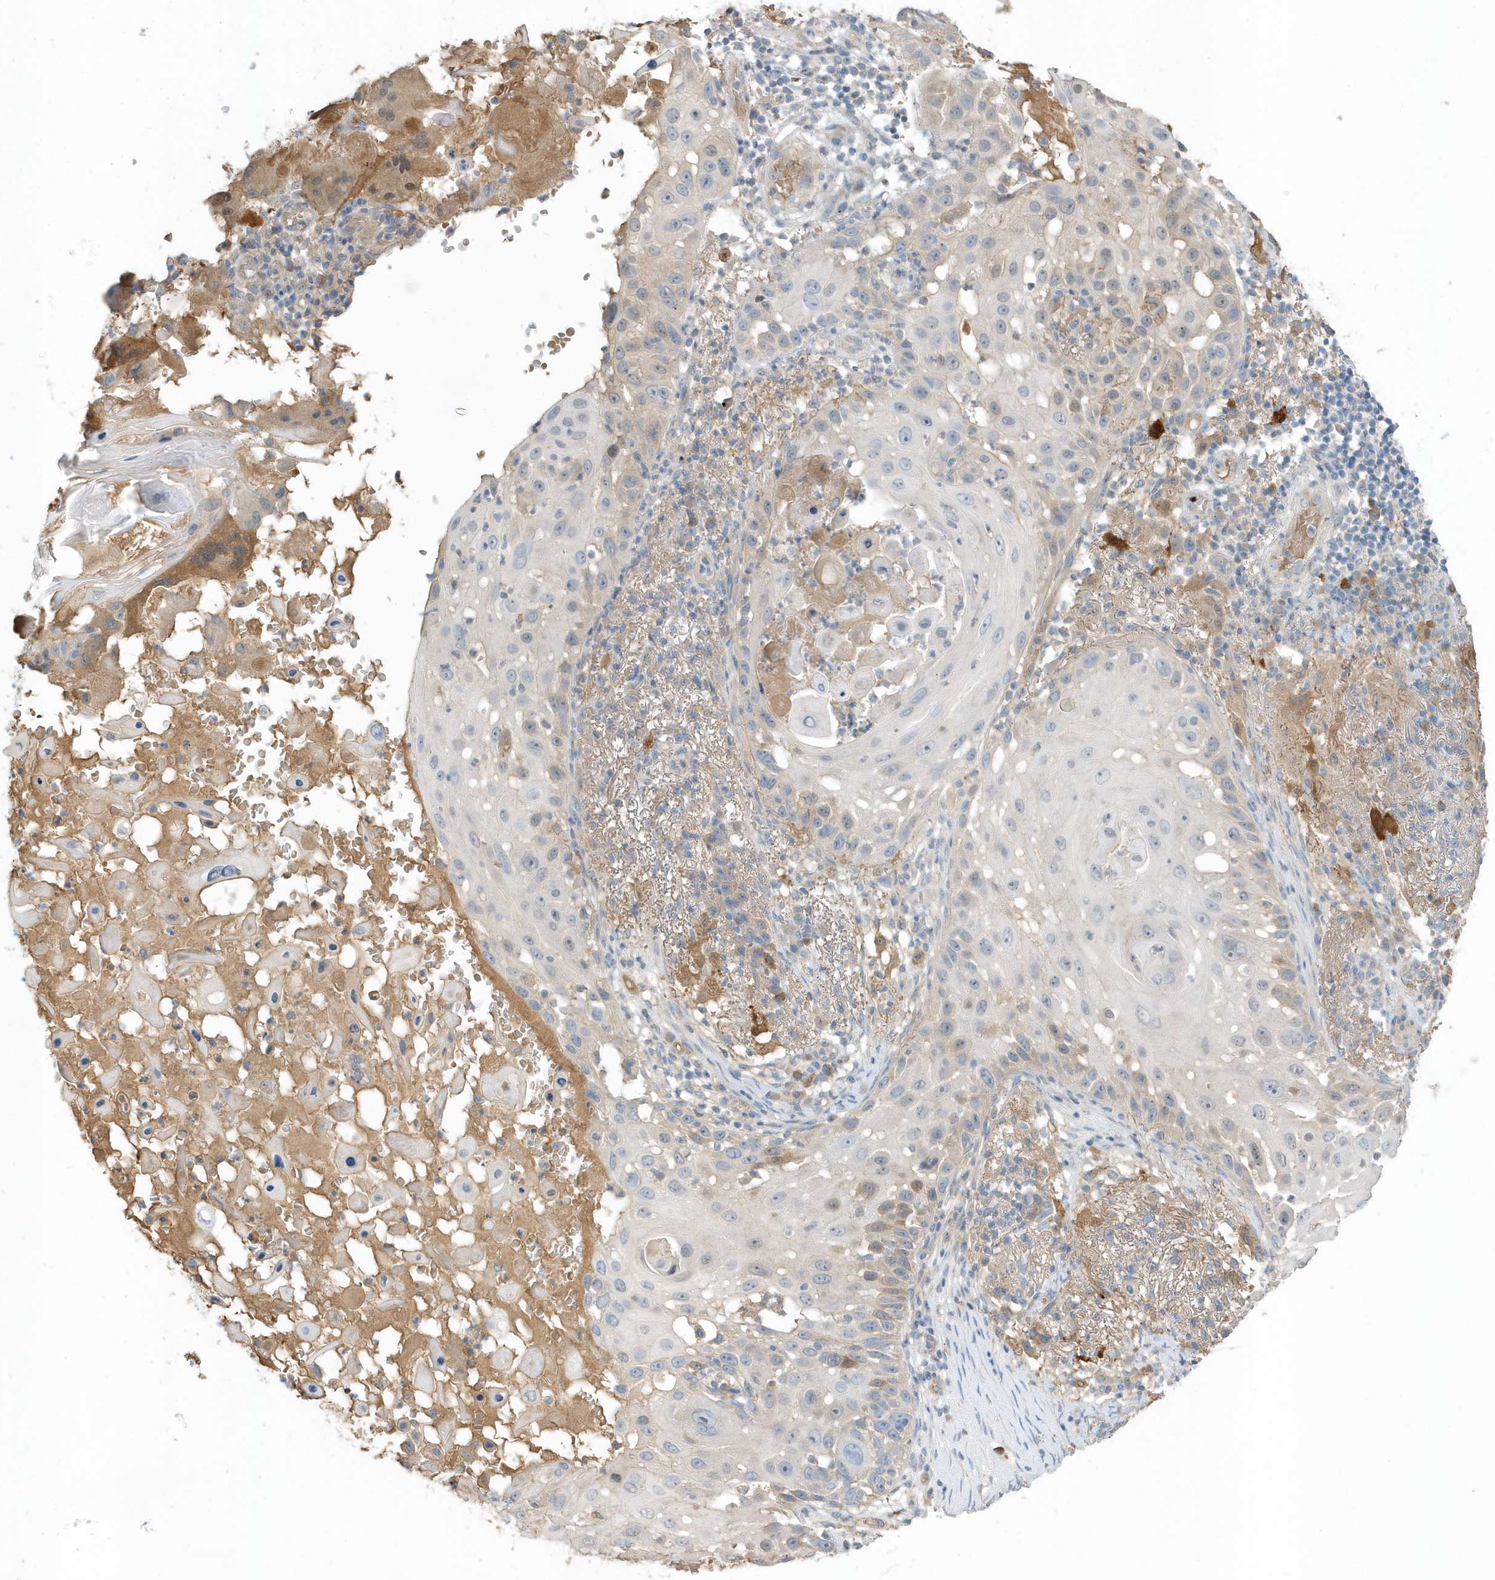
{"staining": {"intensity": "weak", "quantity": "<25%", "location": "cytoplasmic/membranous"}, "tissue": "skin cancer", "cell_type": "Tumor cells", "image_type": "cancer", "snomed": [{"axis": "morphology", "description": "Squamous cell carcinoma, NOS"}, {"axis": "topography", "description": "Skin"}], "caption": "An immunohistochemistry (IHC) histopathology image of squamous cell carcinoma (skin) is shown. There is no staining in tumor cells of squamous cell carcinoma (skin). (Brightfield microscopy of DAB (3,3'-diaminobenzidine) immunohistochemistry at high magnification).", "gene": "USP53", "patient": {"sex": "female", "age": 44}}